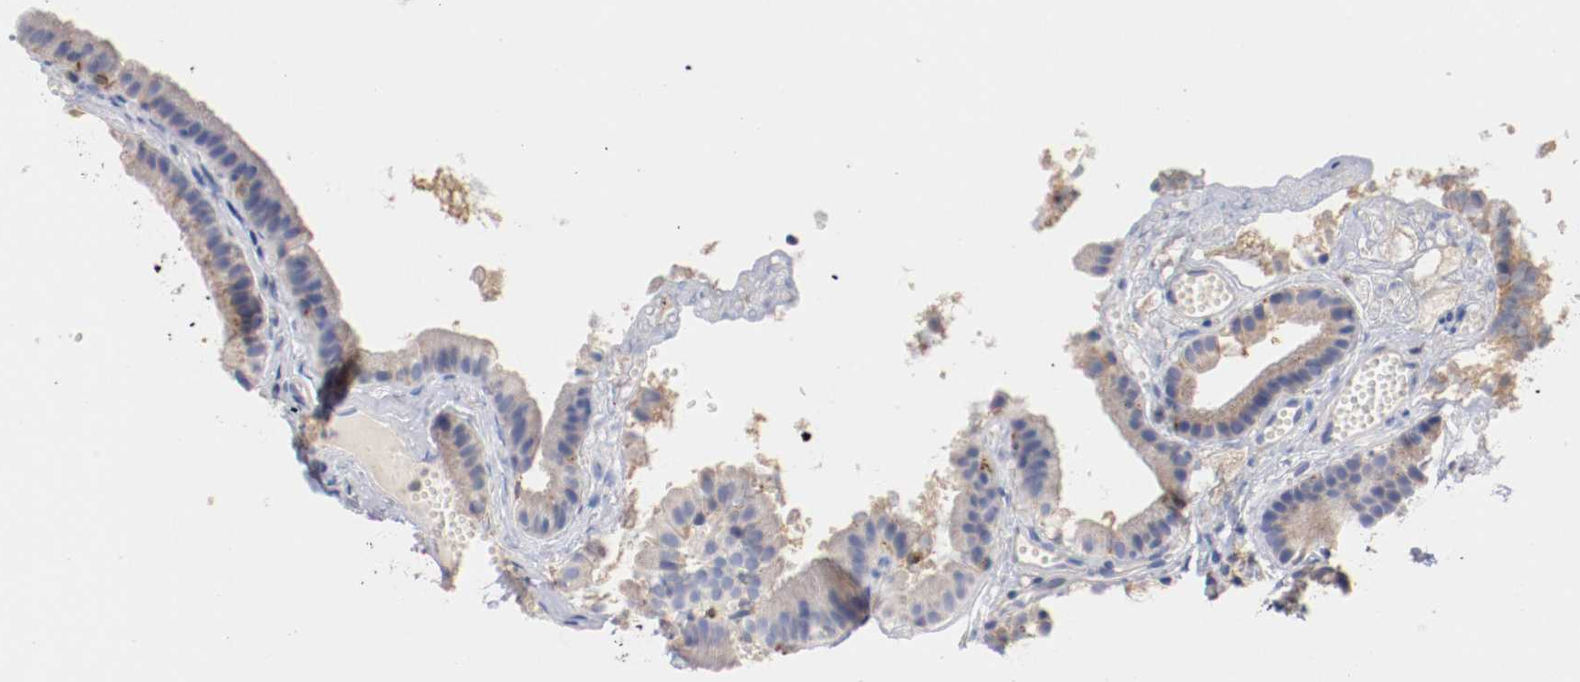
{"staining": {"intensity": "weak", "quantity": "<25%", "location": "cytoplasmic/membranous"}, "tissue": "gallbladder", "cell_type": "Glandular cells", "image_type": "normal", "snomed": [{"axis": "morphology", "description": "Normal tissue, NOS"}, {"axis": "topography", "description": "Gallbladder"}], "caption": "An immunohistochemistry photomicrograph of unremarkable gallbladder is shown. There is no staining in glandular cells of gallbladder.", "gene": "SEMA5A", "patient": {"sex": "female", "age": 24}}